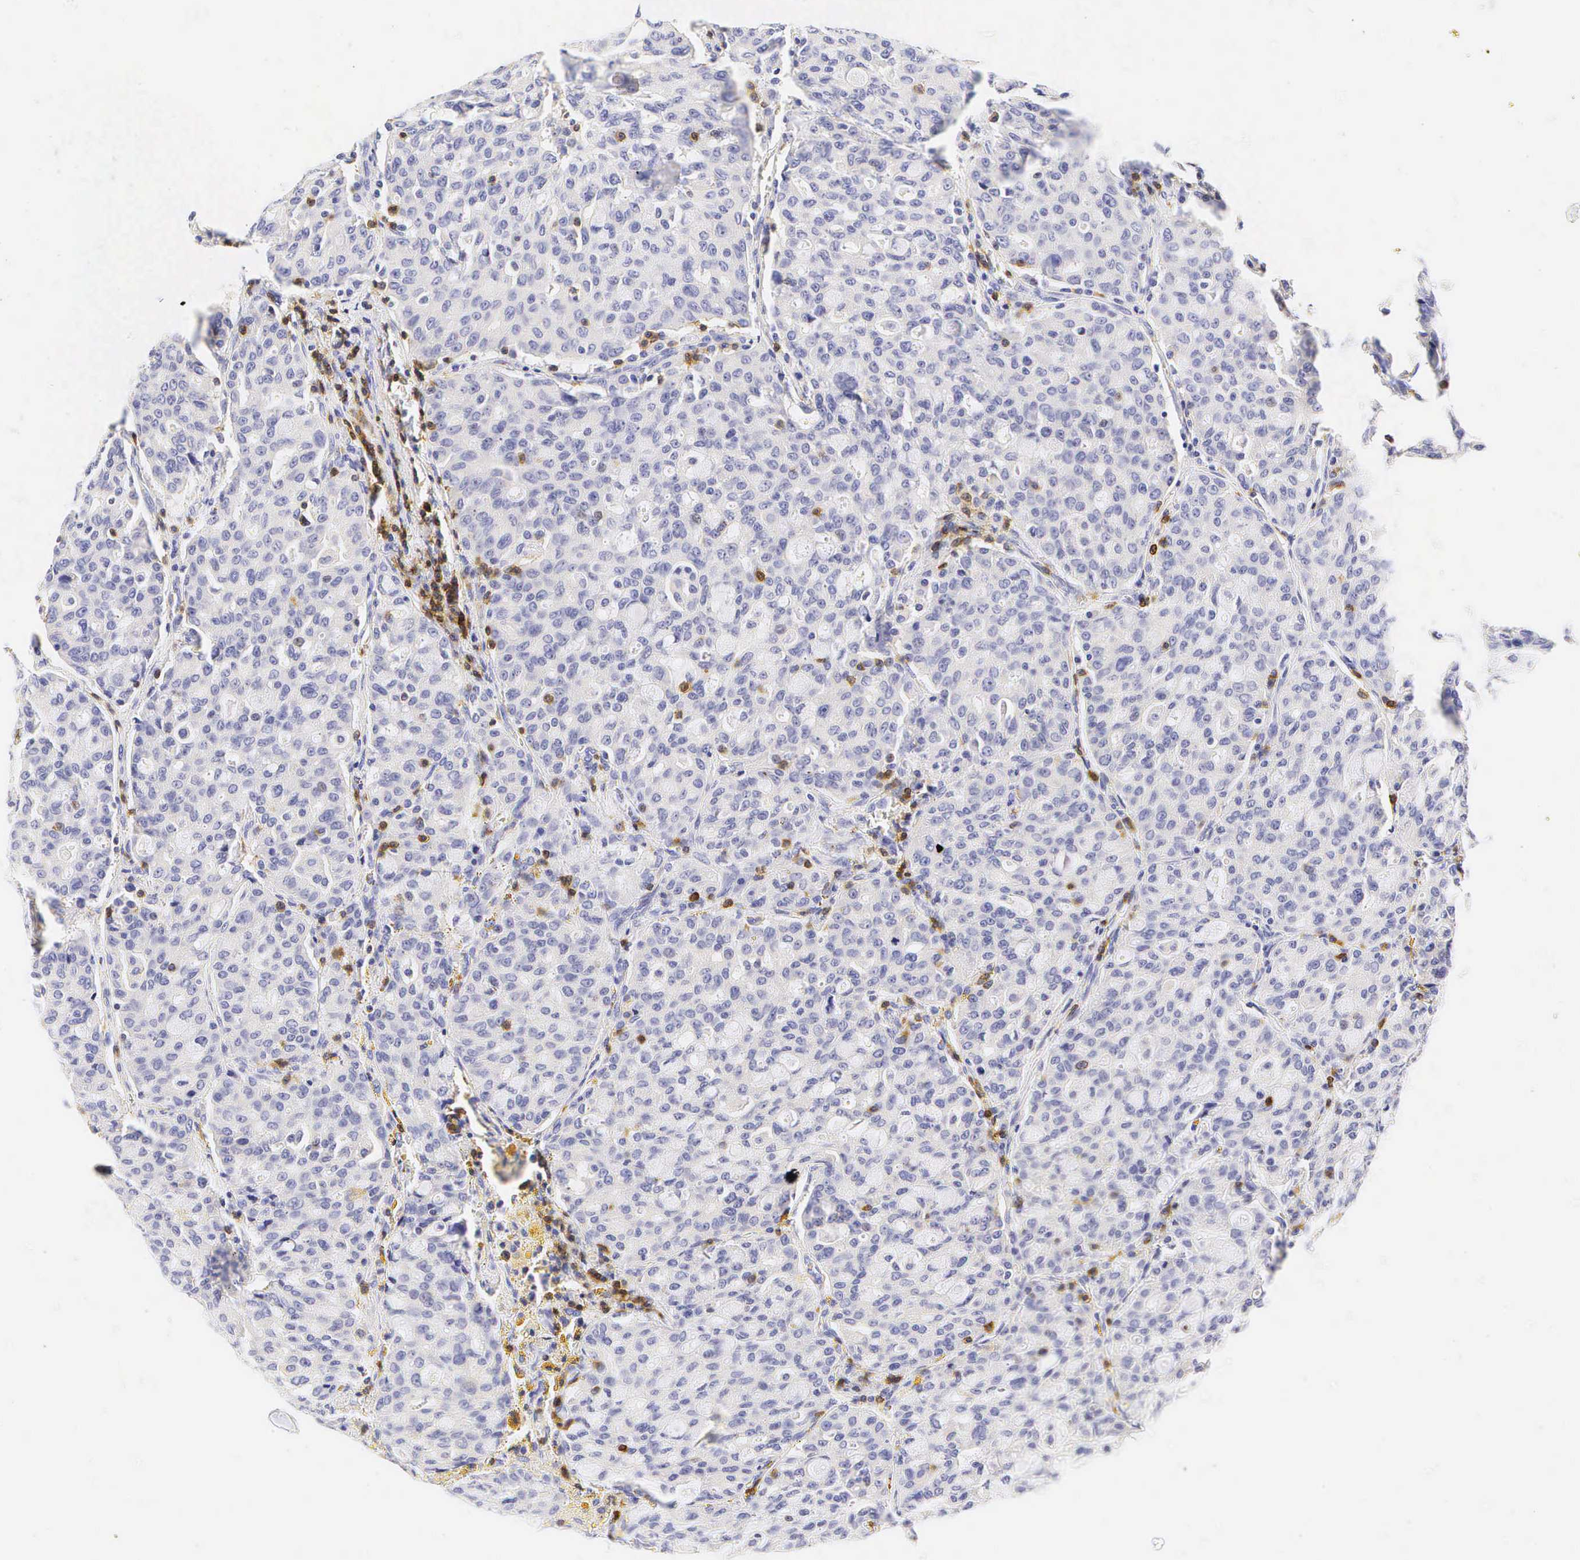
{"staining": {"intensity": "negative", "quantity": "none", "location": "none"}, "tissue": "lung cancer", "cell_type": "Tumor cells", "image_type": "cancer", "snomed": [{"axis": "morphology", "description": "Adenocarcinoma, NOS"}, {"axis": "topography", "description": "Lung"}], "caption": "Immunohistochemistry micrograph of human adenocarcinoma (lung) stained for a protein (brown), which demonstrates no expression in tumor cells. (DAB (3,3'-diaminobenzidine) IHC with hematoxylin counter stain).", "gene": "CD3E", "patient": {"sex": "female", "age": 44}}